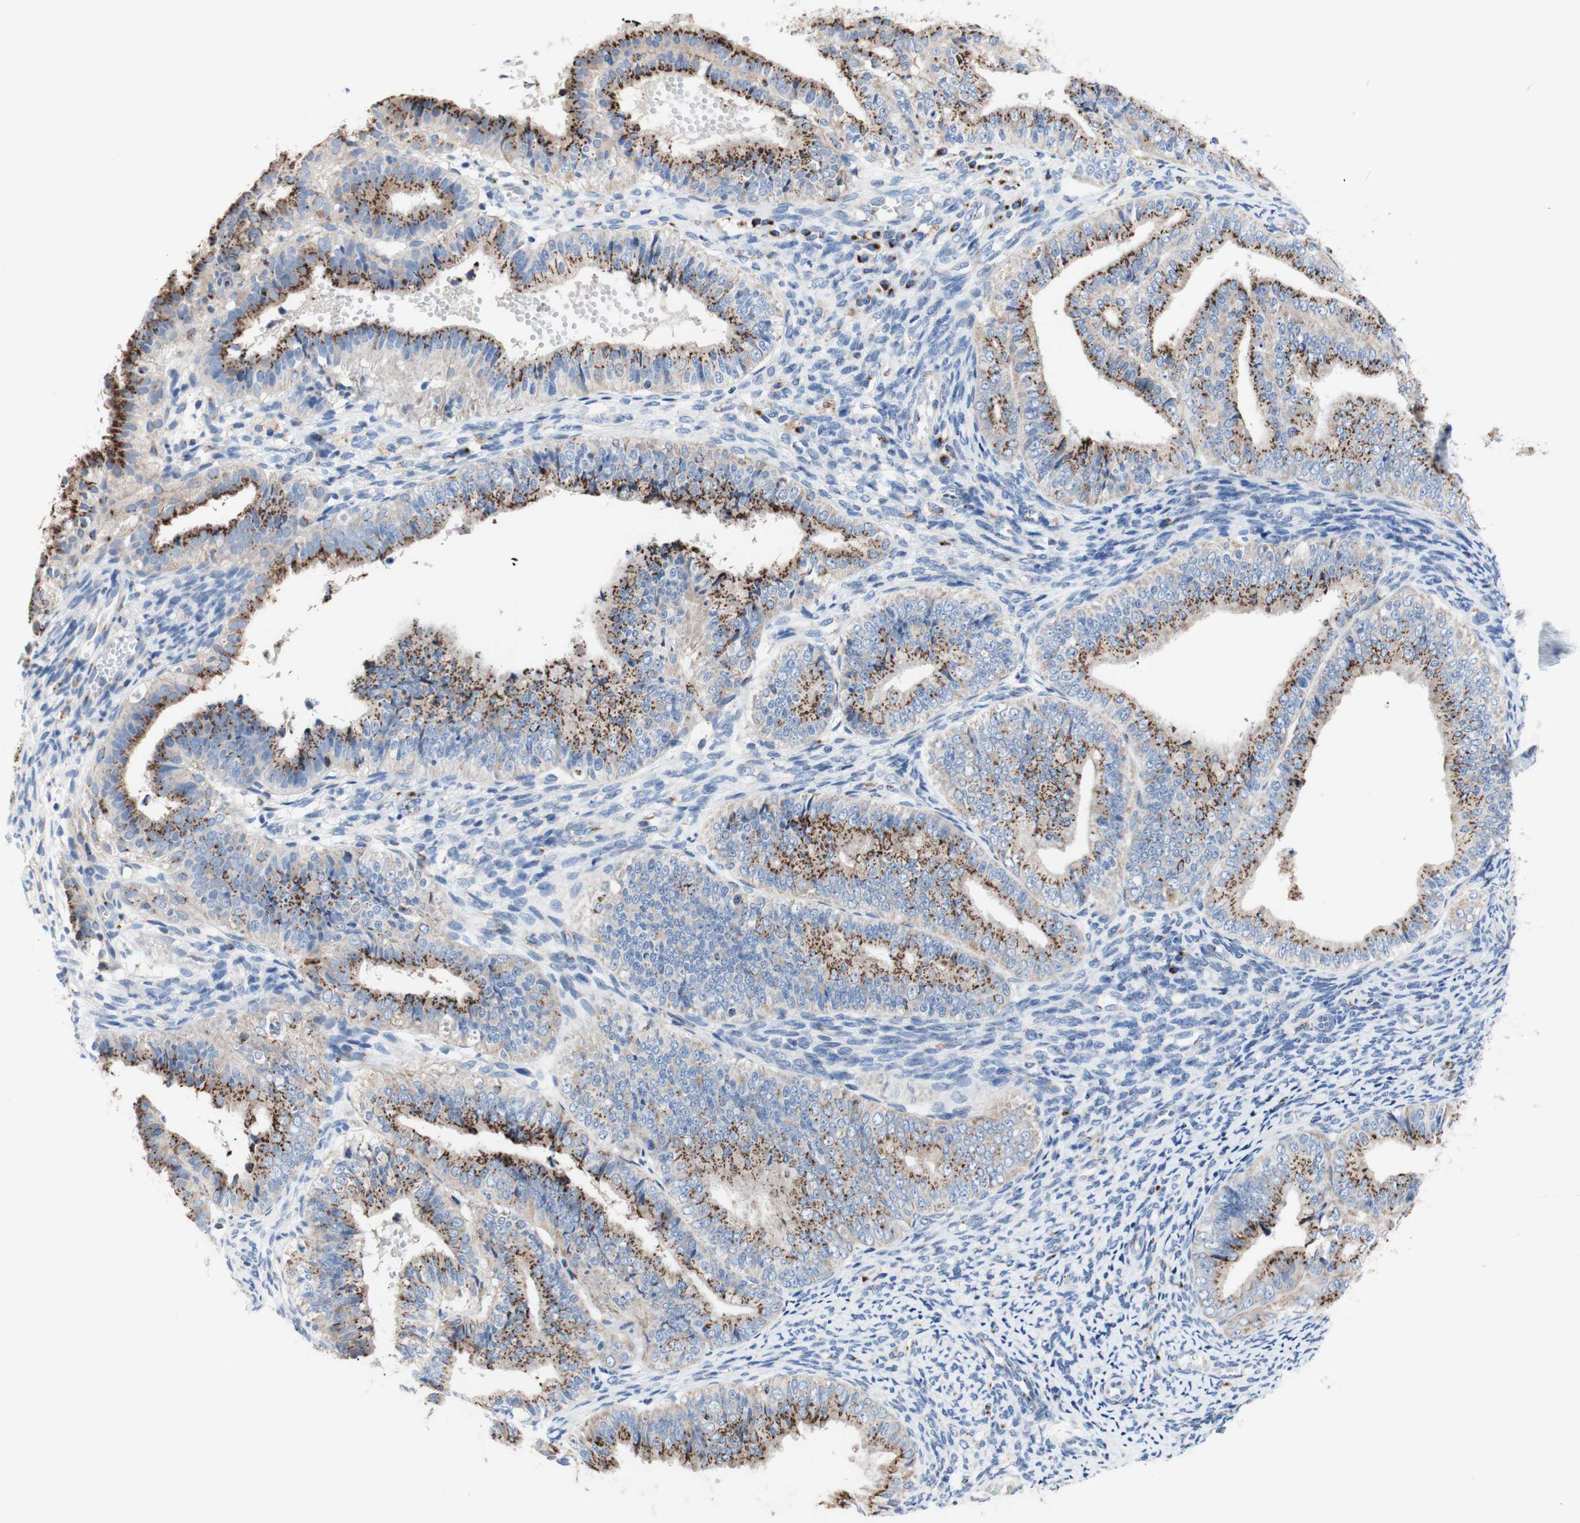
{"staining": {"intensity": "moderate", "quantity": "25%-75%", "location": "cytoplasmic/membranous"}, "tissue": "endometrial cancer", "cell_type": "Tumor cells", "image_type": "cancer", "snomed": [{"axis": "morphology", "description": "Adenocarcinoma, NOS"}, {"axis": "topography", "description": "Endometrium"}], "caption": "A photomicrograph showing moderate cytoplasmic/membranous expression in about 25%-75% of tumor cells in endometrial cancer, as visualized by brown immunohistochemical staining.", "gene": "GALNT2", "patient": {"sex": "female", "age": 63}}